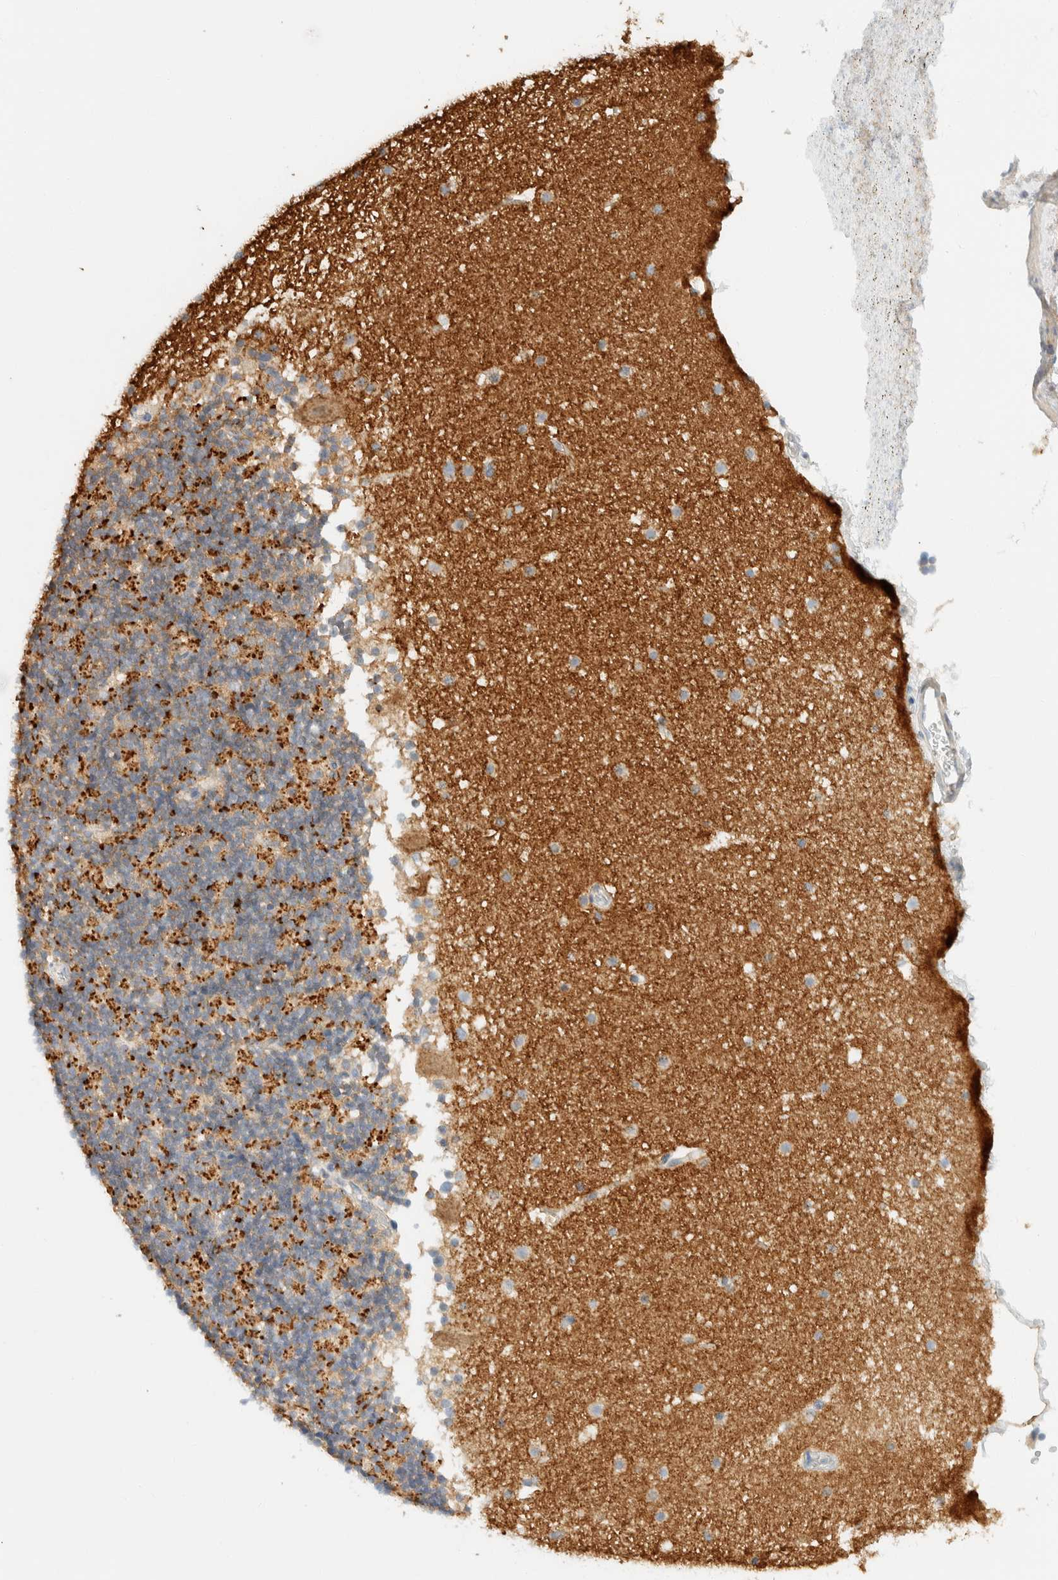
{"staining": {"intensity": "strong", "quantity": "<25%", "location": "cytoplasmic/membranous"}, "tissue": "cerebellum", "cell_type": "Cells in granular layer", "image_type": "normal", "snomed": [{"axis": "morphology", "description": "Normal tissue, NOS"}, {"axis": "topography", "description": "Cerebellum"}], "caption": "The immunohistochemical stain labels strong cytoplasmic/membranous expression in cells in granular layer of unremarkable cerebellum.", "gene": "SH3GLB2", "patient": {"sex": "male", "age": 57}}